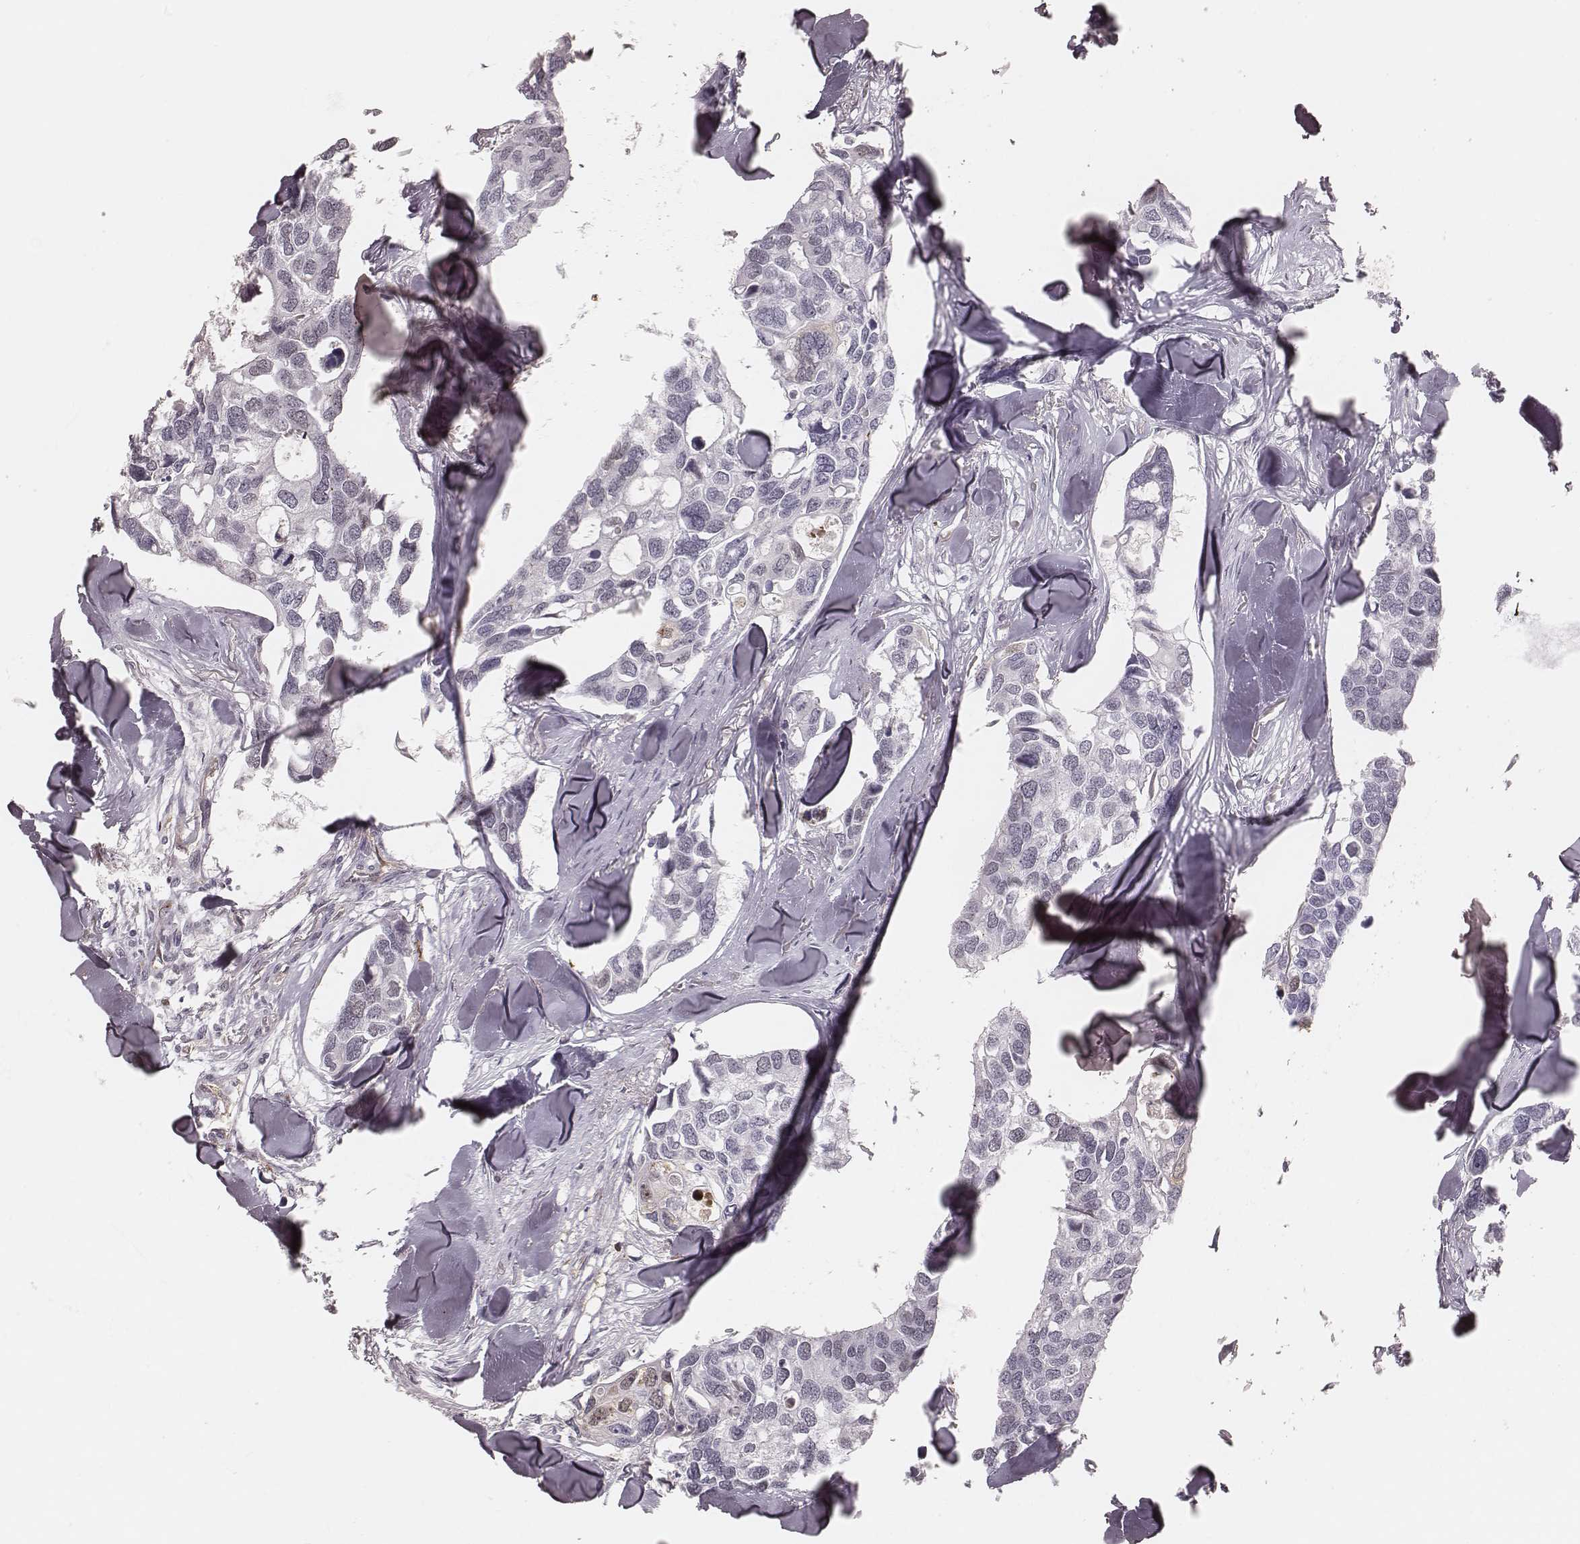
{"staining": {"intensity": "negative", "quantity": "none", "location": "none"}, "tissue": "breast cancer", "cell_type": "Tumor cells", "image_type": "cancer", "snomed": [{"axis": "morphology", "description": "Duct carcinoma"}, {"axis": "topography", "description": "Breast"}], "caption": "Intraductal carcinoma (breast) was stained to show a protein in brown. There is no significant expression in tumor cells. (DAB (3,3'-diaminobenzidine) immunohistochemistry (IHC) with hematoxylin counter stain).", "gene": "KITLG", "patient": {"sex": "female", "age": 83}}